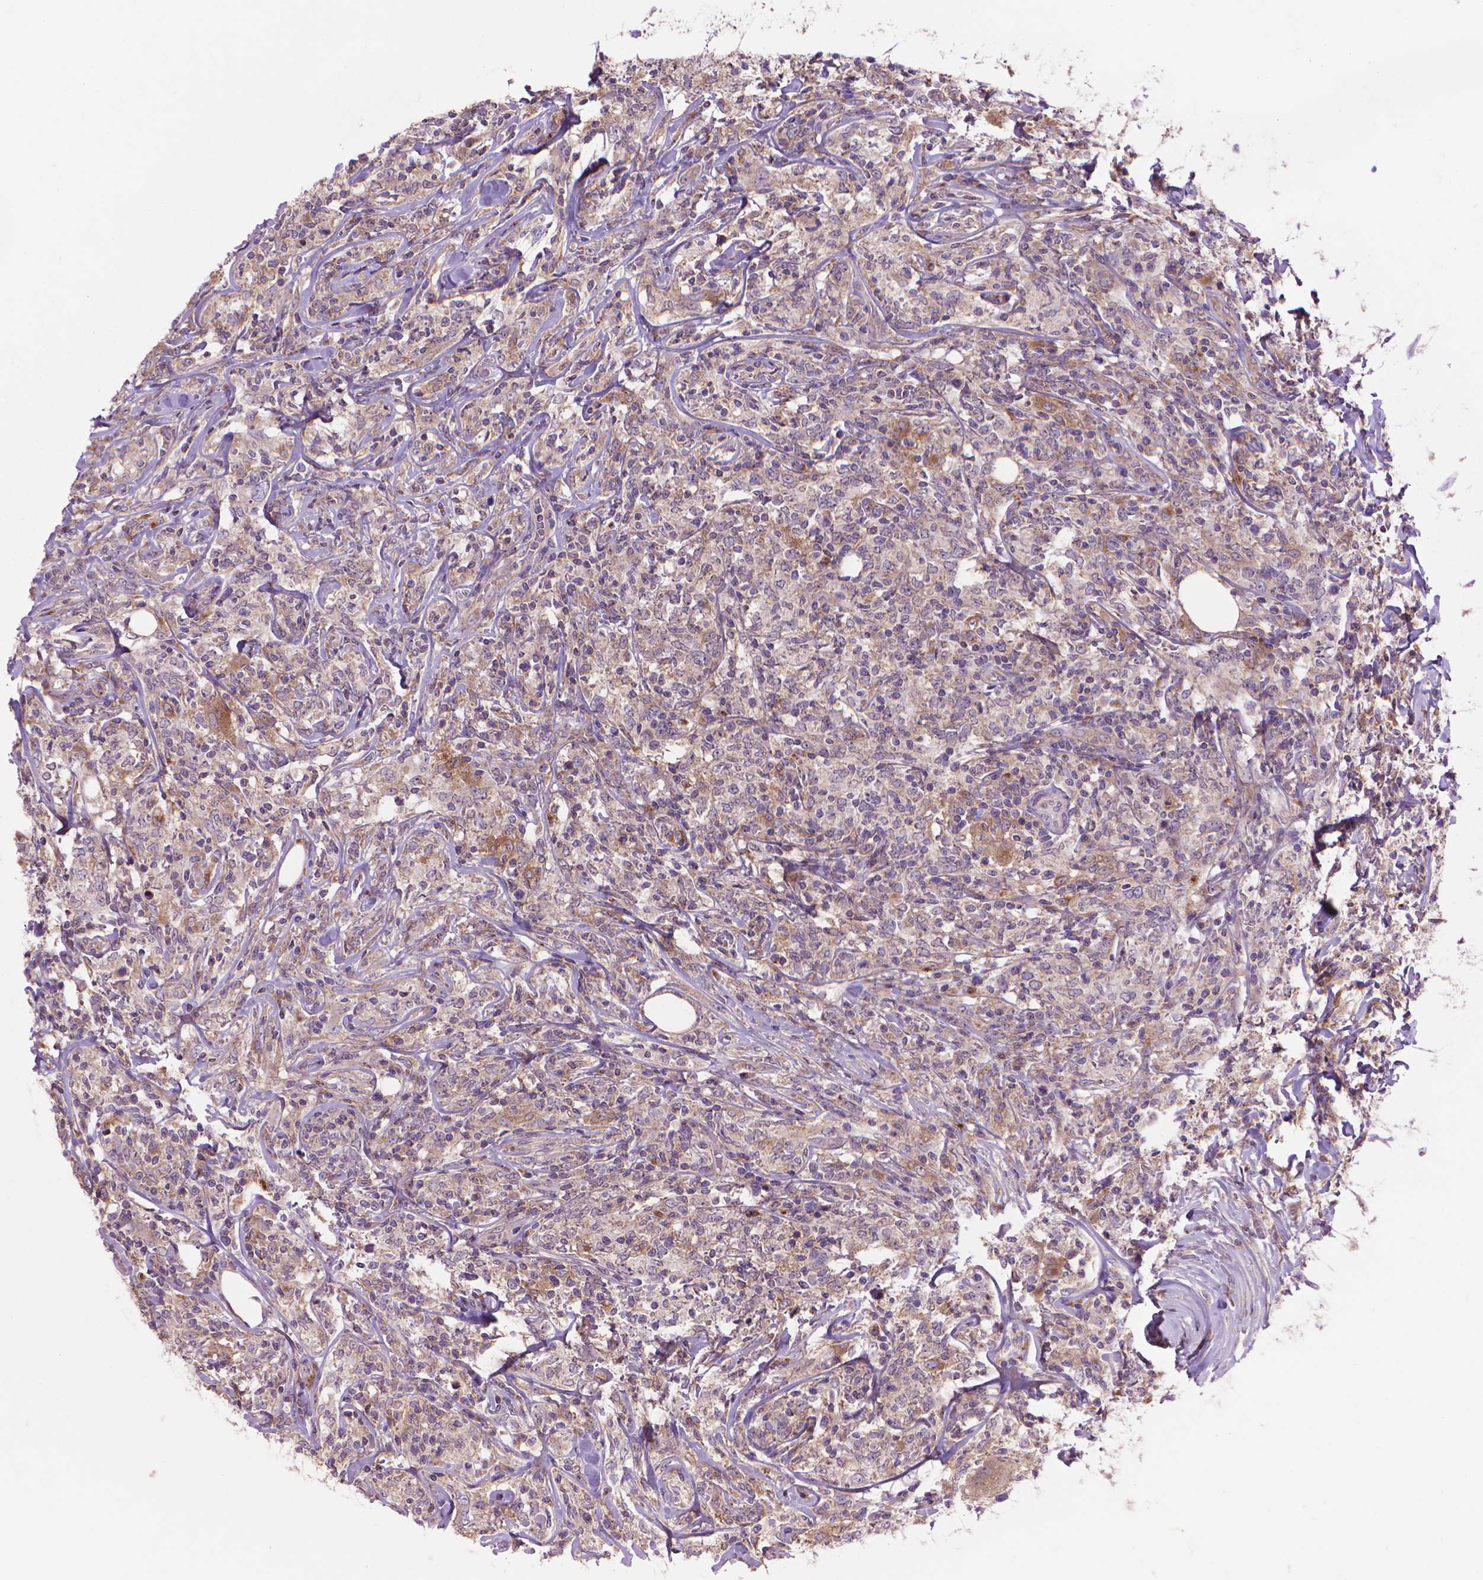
{"staining": {"intensity": "weak", "quantity": "25%-75%", "location": "cytoplasmic/membranous"}, "tissue": "lymphoma", "cell_type": "Tumor cells", "image_type": "cancer", "snomed": [{"axis": "morphology", "description": "Malignant lymphoma, non-Hodgkin's type, High grade"}, {"axis": "topography", "description": "Lymph node"}], "caption": "About 25%-75% of tumor cells in human malignant lymphoma, non-Hodgkin's type (high-grade) demonstrate weak cytoplasmic/membranous protein expression as visualized by brown immunohistochemical staining.", "gene": "GLB1", "patient": {"sex": "female", "age": 84}}